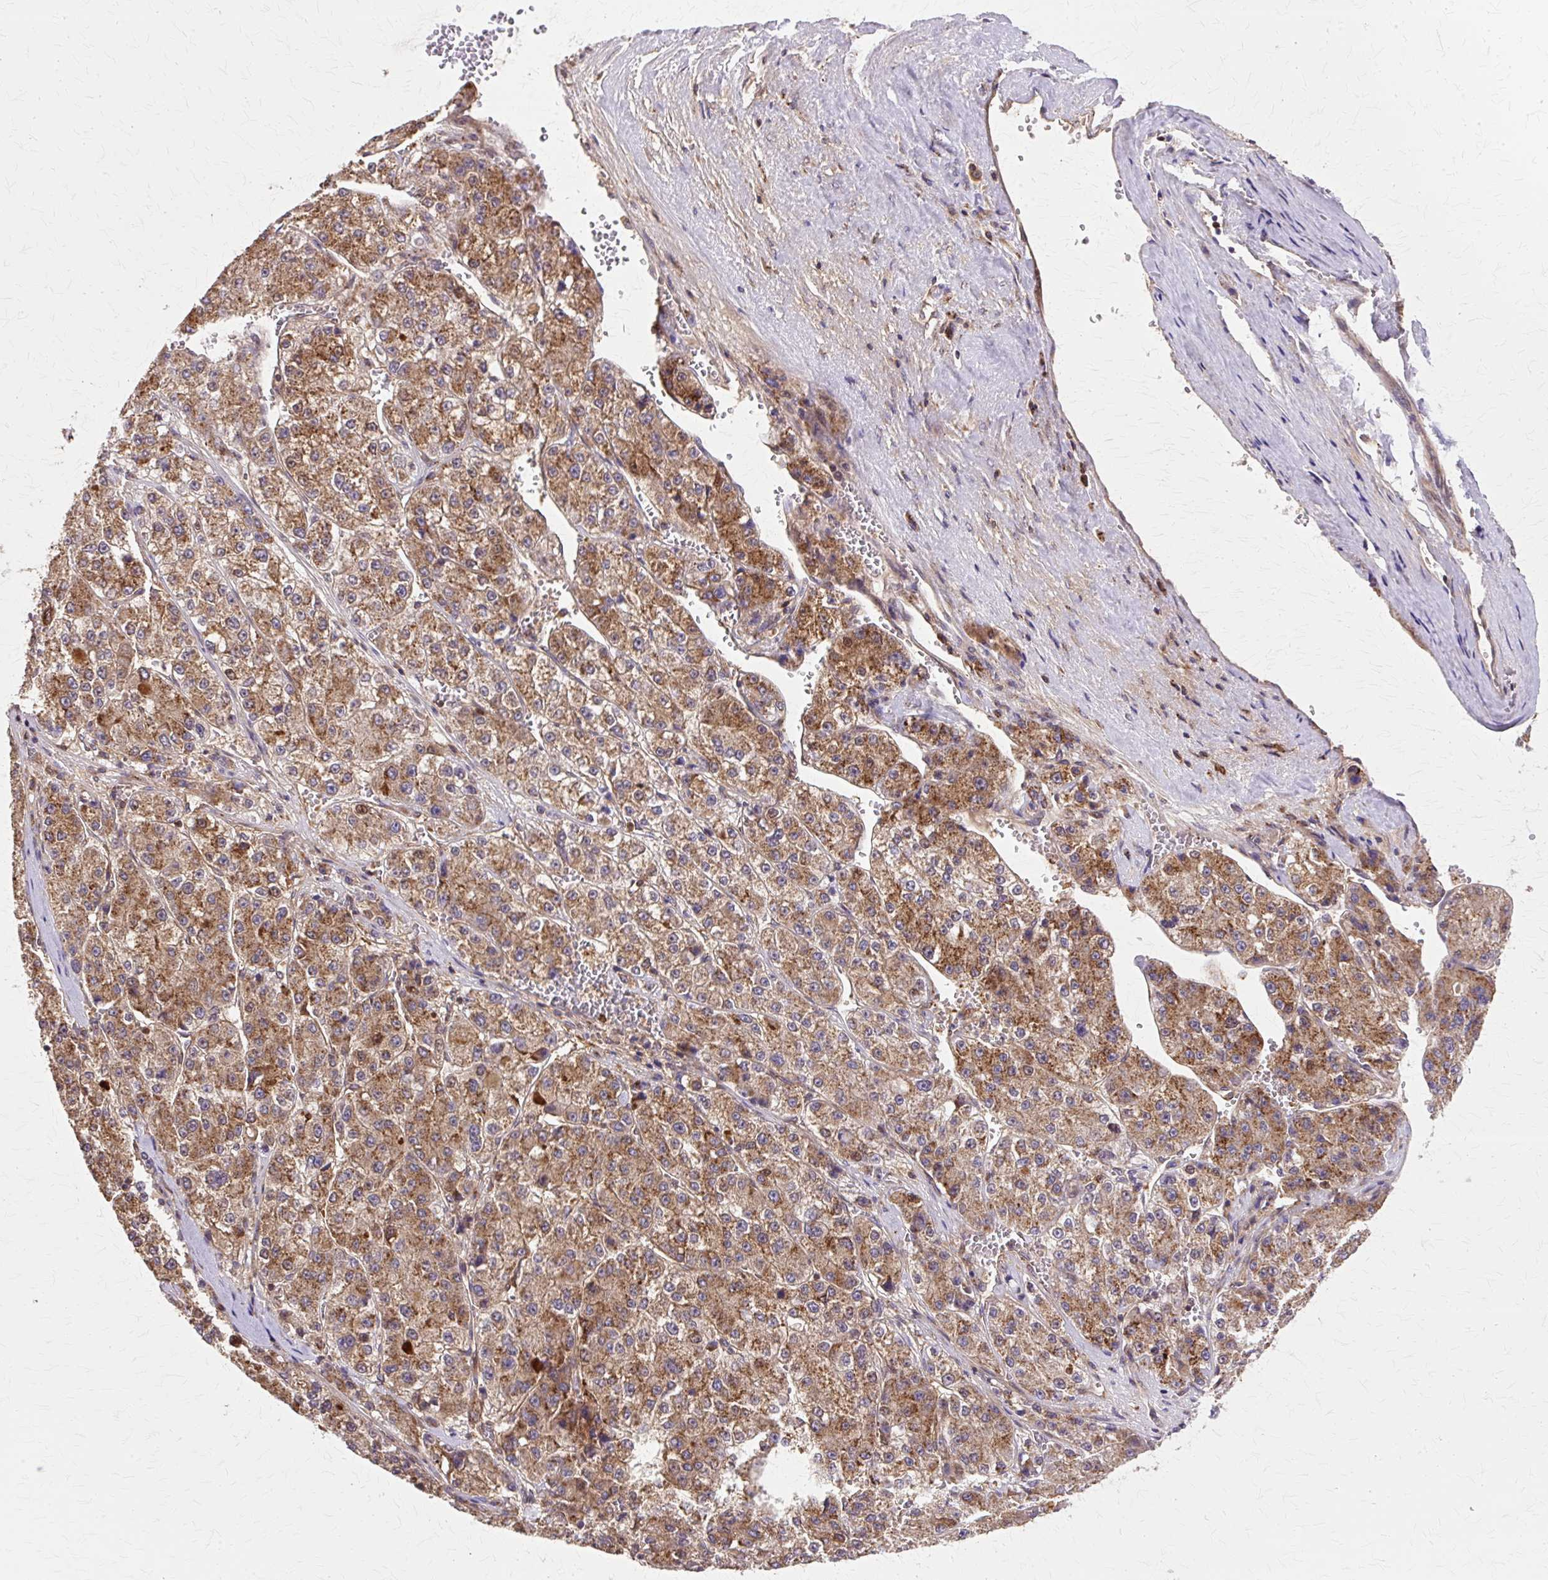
{"staining": {"intensity": "moderate", "quantity": ">75%", "location": "cytoplasmic/membranous"}, "tissue": "liver cancer", "cell_type": "Tumor cells", "image_type": "cancer", "snomed": [{"axis": "morphology", "description": "Carcinoma, Hepatocellular, NOS"}, {"axis": "topography", "description": "Liver"}], "caption": "Protein analysis of liver hepatocellular carcinoma tissue displays moderate cytoplasmic/membranous expression in about >75% of tumor cells.", "gene": "COPB1", "patient": {"sex": "female", "age": 73}}